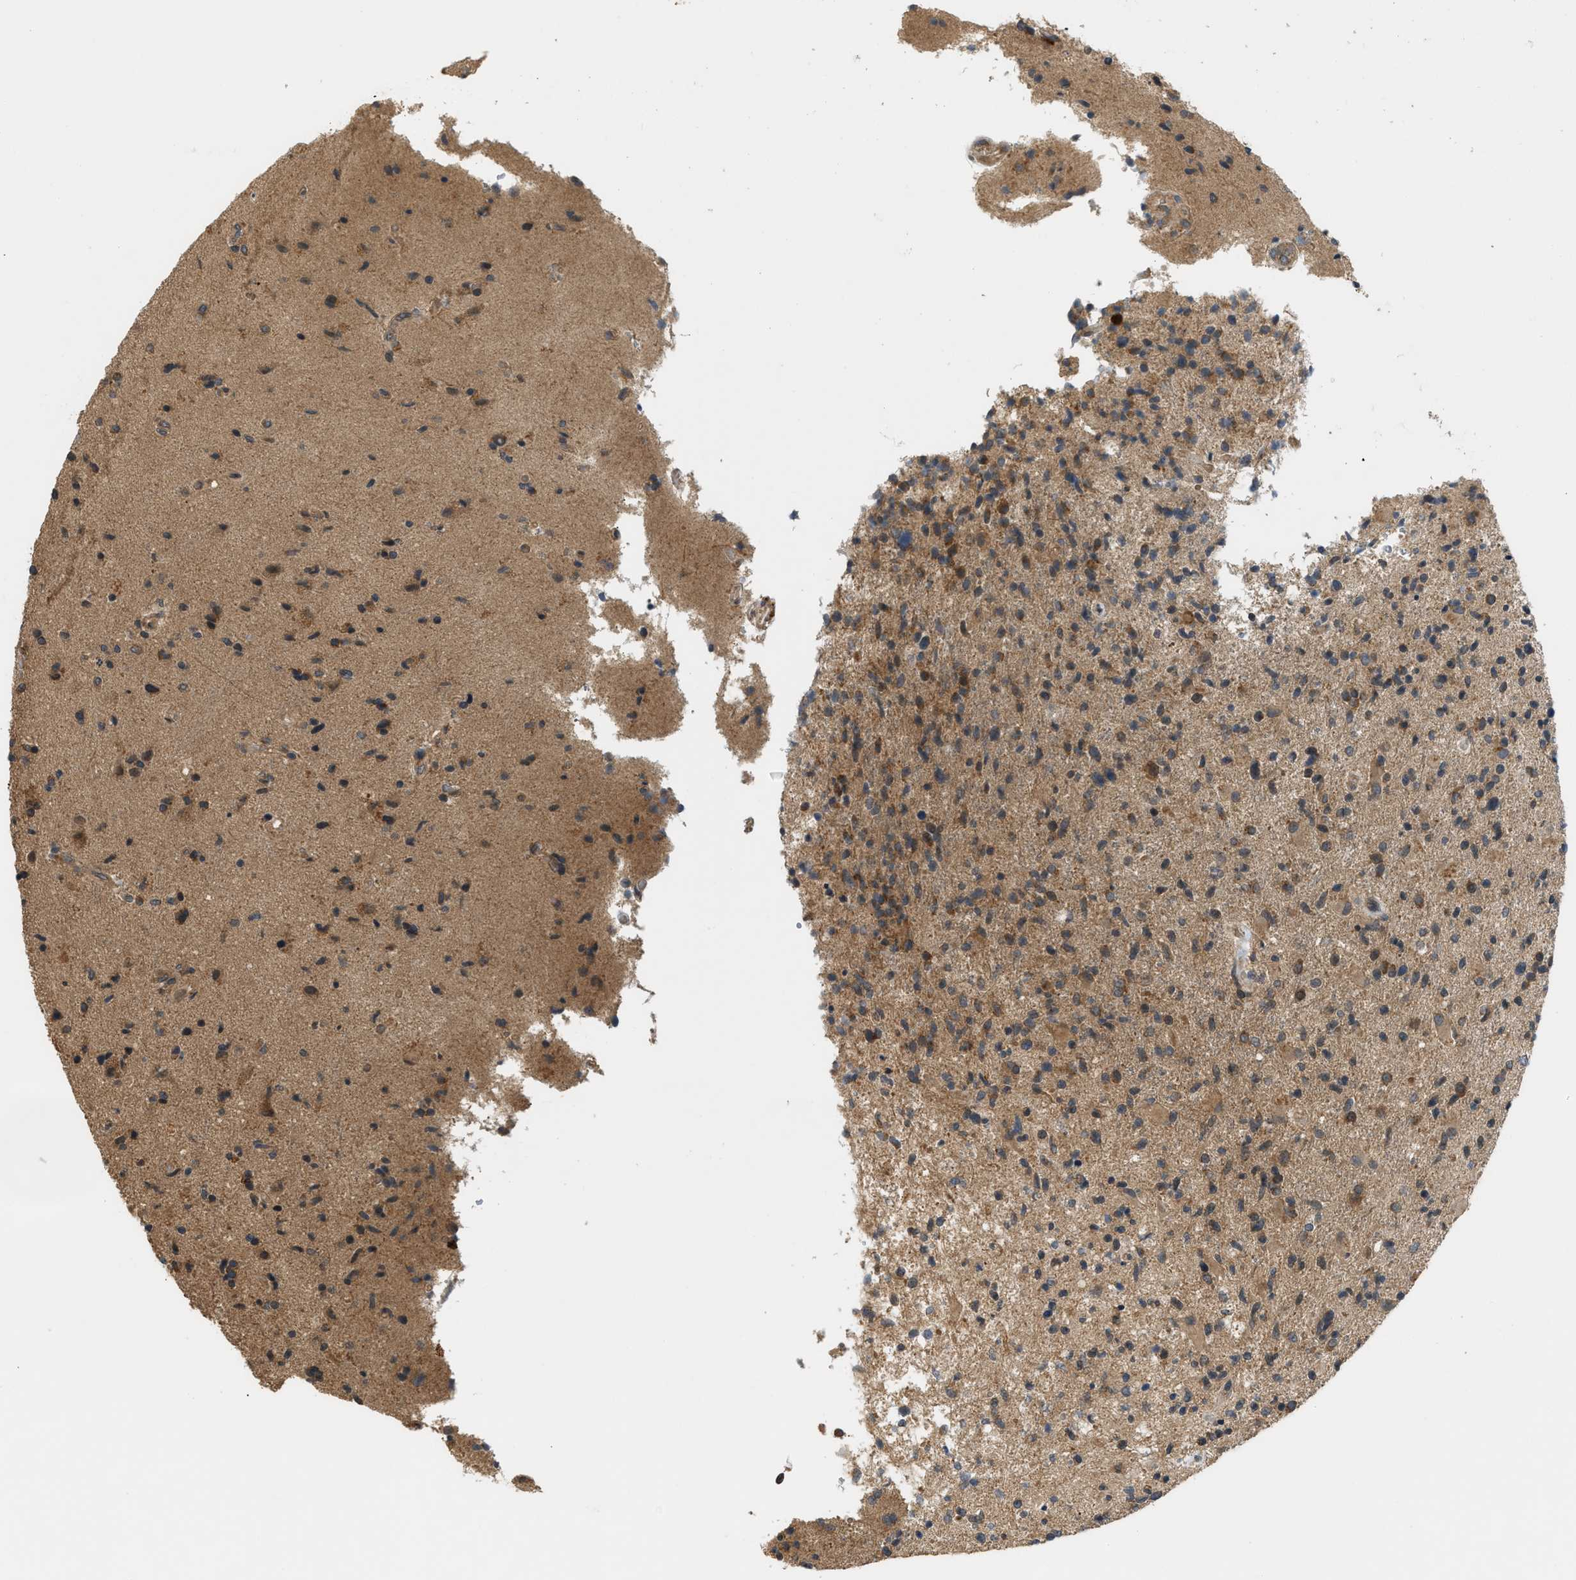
{"staining": {"intensity": "moderate", "quantity": ">75%", "location": "cytoplasmic/membranous"}, "tissue": "glioma", "cell_type": "Tumor cells", "image_type": "cancer", "snomed": [{"axis": "morphology", "description": "Glioma, malignant, High grade"}, {"axis": "topography", "description": "Brain"}], "caption": "Immunohistochemical staining of malignant high-grade glioma exhibits medium levels of moderate cytoplasmic/membranous protein positivity in about >75% of tumor cells.", "gene": "ADCY8", "patient": {"sex": "male", "age": 72}}